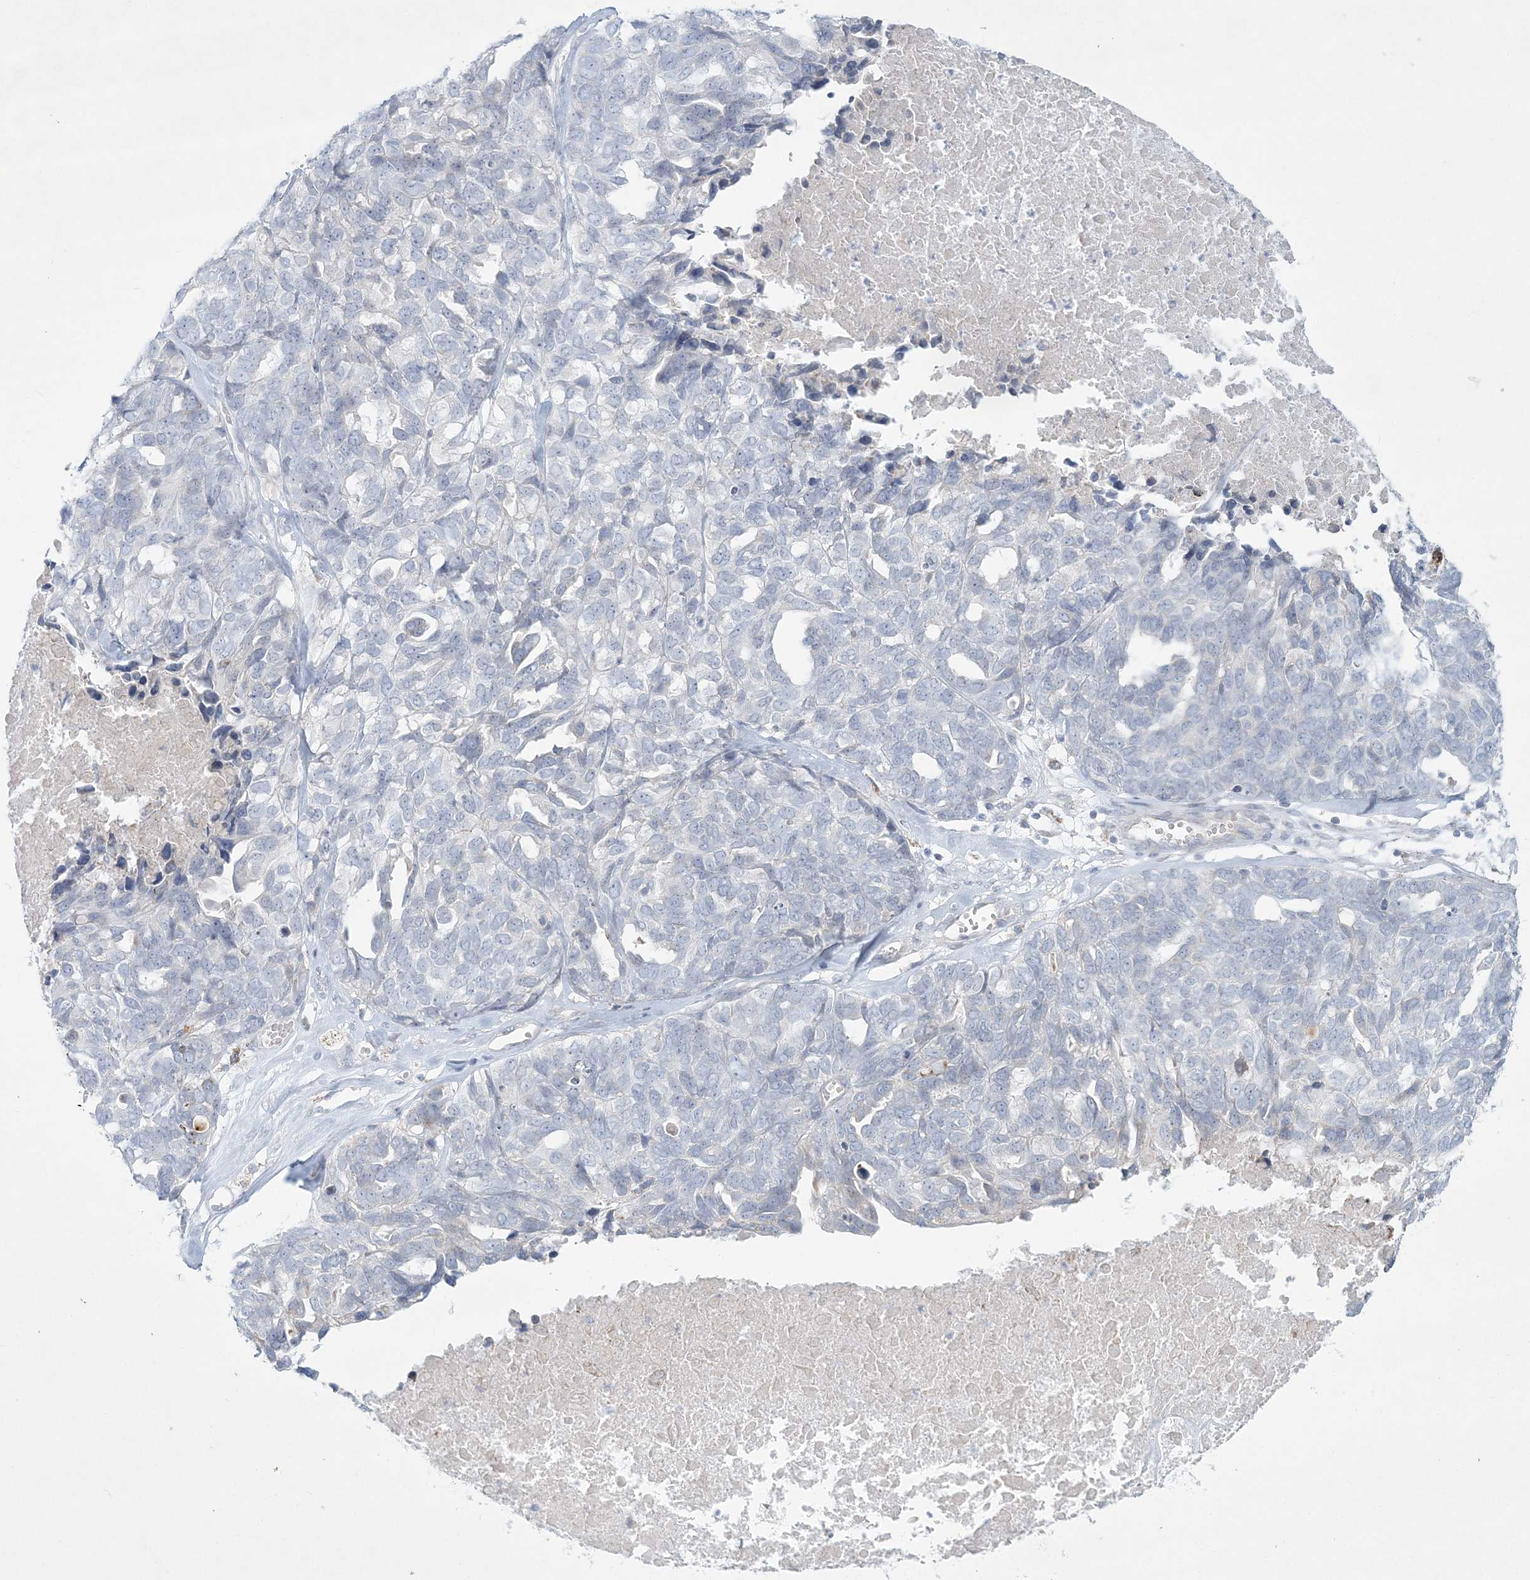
{"staining": {"intensity": "negative", "quantity": "none", "location": "none"}, "tissue": "ovarian cancer", "cell_type": "Tumor cells", "image_type": "cancer", "snomed": [{"axis": "morphology", "description": "Cystadenocarcinoma, serous, NOS"}, {"axis": "topography", "description": "Ovary"}], "caption": "Ovarian cancer was stained to show a protein in brown. There is no significant positivity in tumor cells.", "gene": "TBC1D7", "patient": {"sex": "female", "age": 79}}